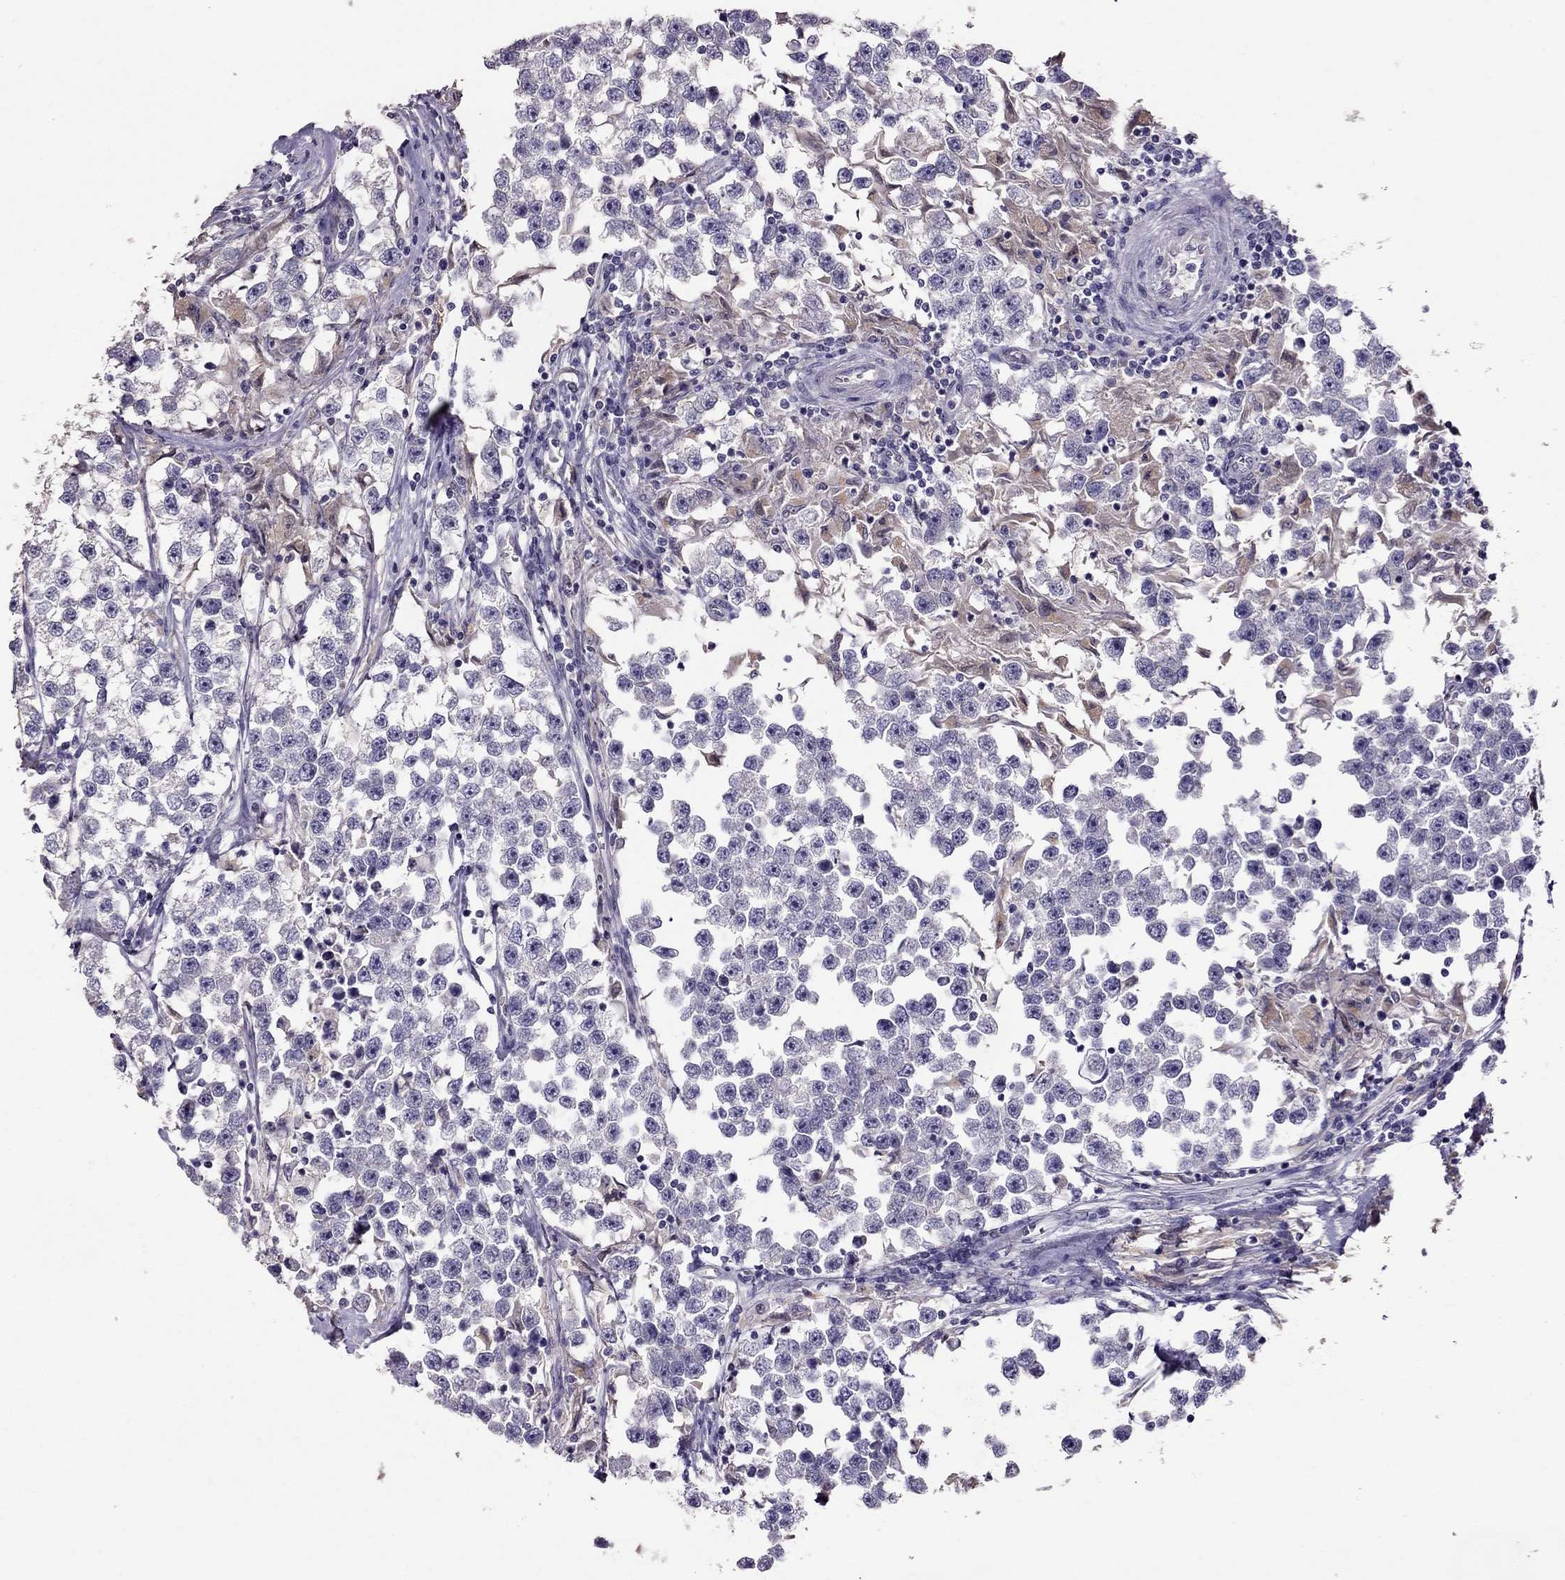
{"staining": {"intensity": "negative", "quantity": "none", "location": "none"}, "tissue": "testis cancer", "cell_type": "Tumor cells", "image_type": "cancer", "snomed": [{"axis": "morphology", "description": "Seminoma, NOS"}, {"axis": "topography", "description": "Testis"}], "caption": "Testis cancer stained for a protein using IHC demonstrates no positivity tumor cells.", "gene": "LRRC46", "patient": {"sex": "male", "age": 46}}